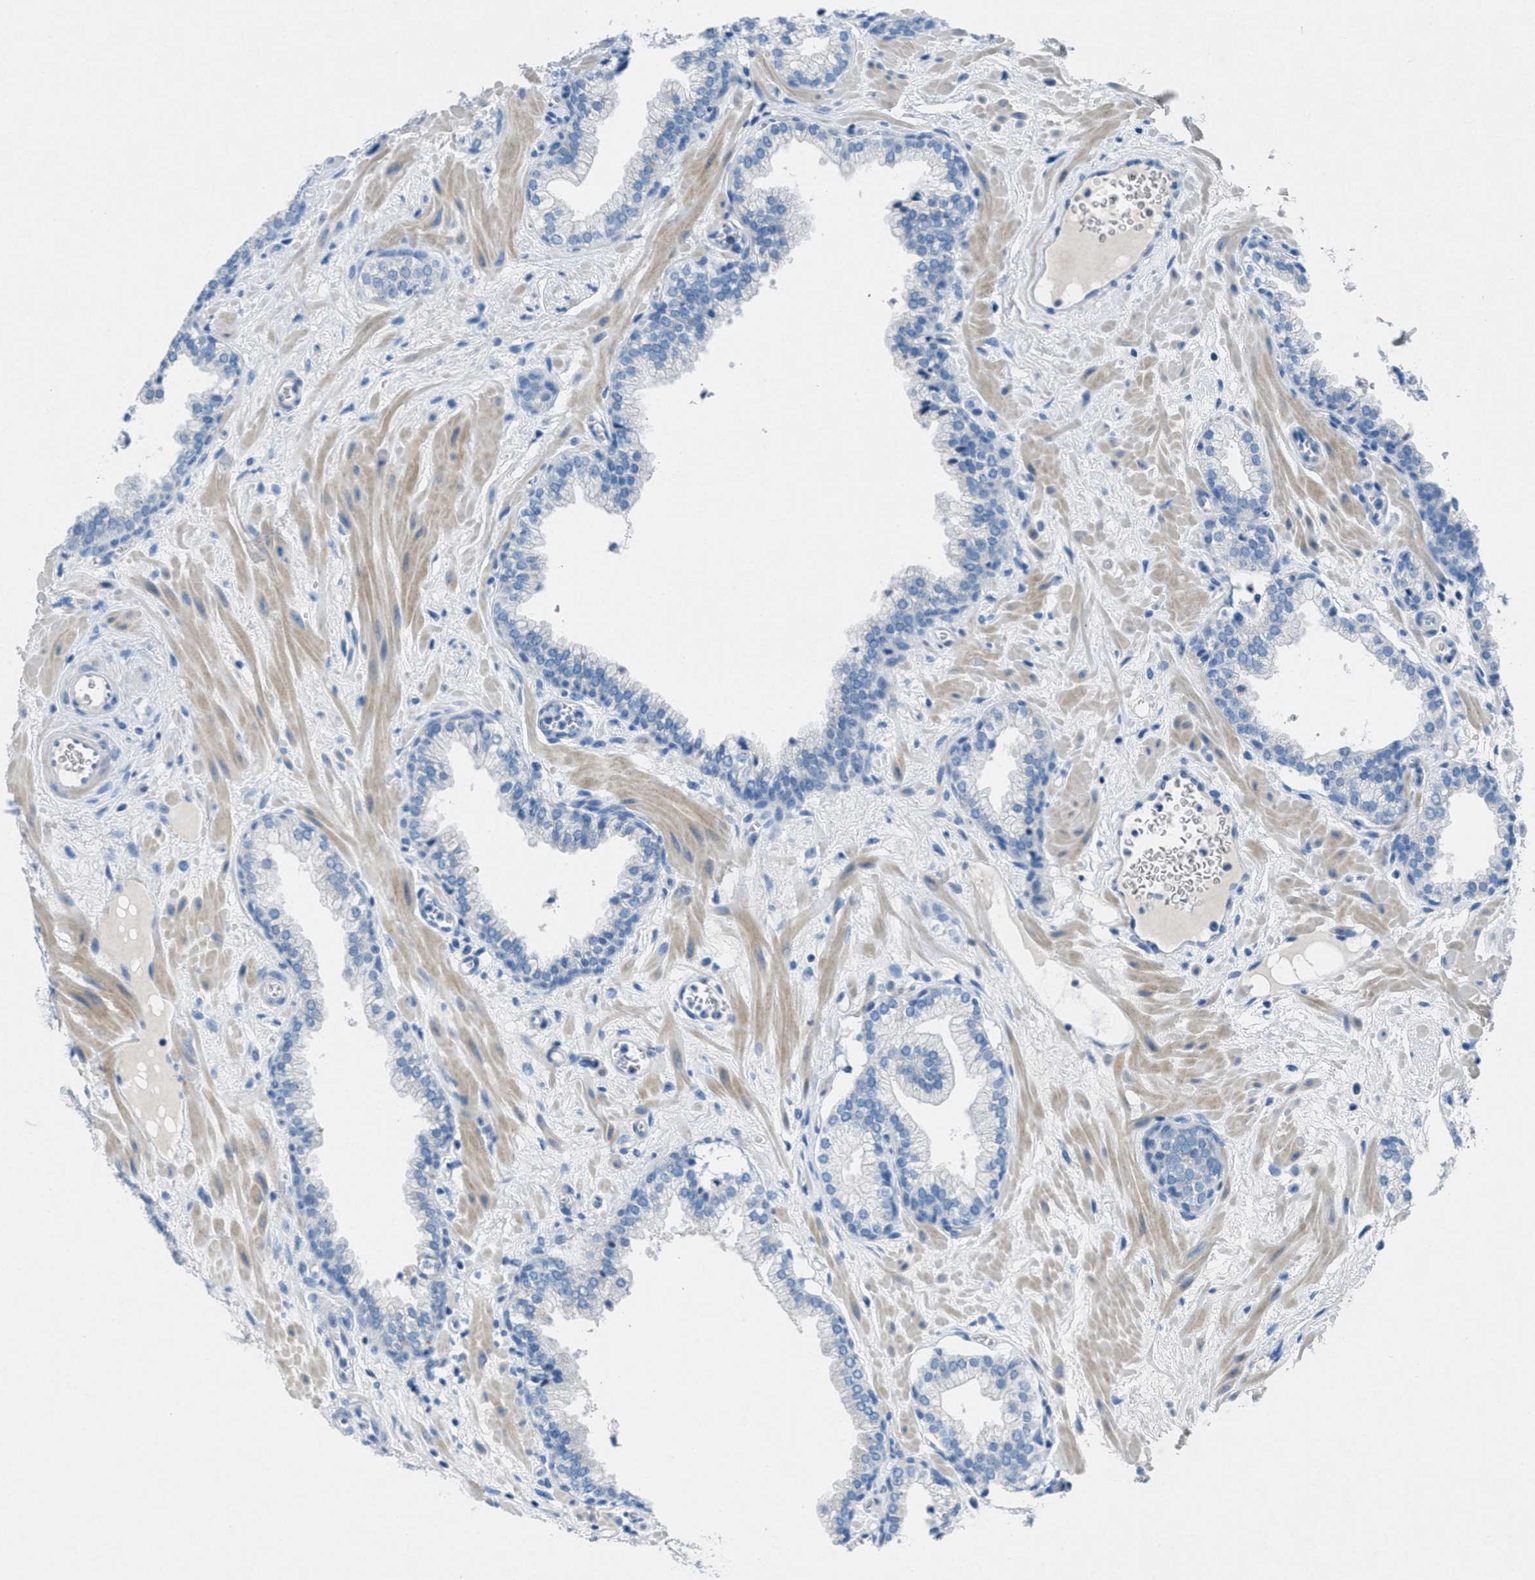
{"staining": {"intensity": "negative", "quantity": "none", "location": "none"}, "tissue": "prostate", "cell_type": "Glandular cells", "image_type": "normal", "snomed": [{"axis": "morphology", "description": "Normal tissue, NOS"}, {"axis": "morphology", "description": "Urothelial carcinoma, Low grade"}, {"axis": "topography", "description": "Urinary bladder"}, {"axis": "topography", "description": "Prostate"}], "caption": "Prostate stained for a protein using IHC displays no positivity glandular cells.", "gene": "GALNT17", "patient": {"sex": "male", "age": 60}}